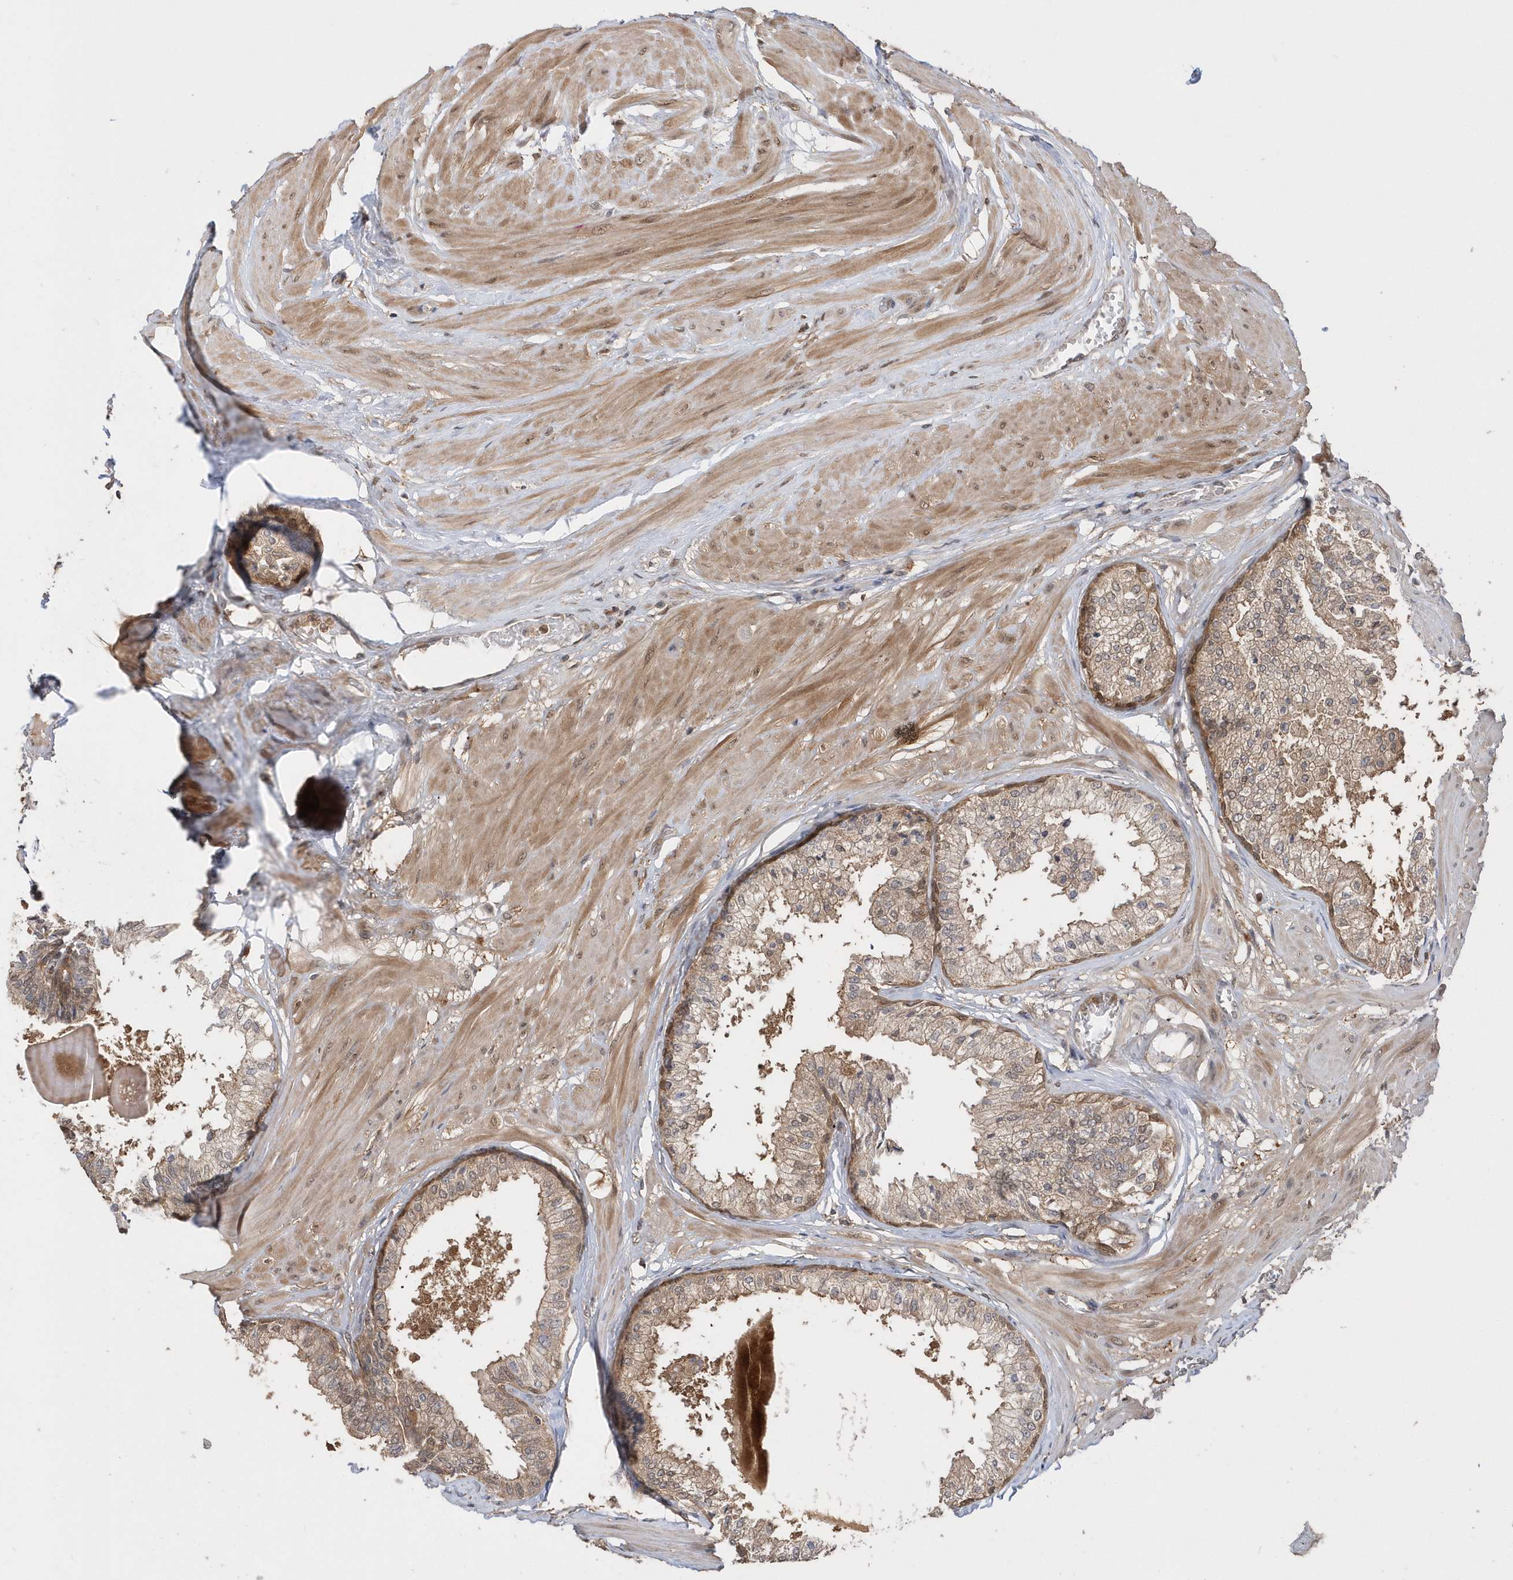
{"staining": {"intensity": "moderate", "quantity": "25%-75%", "location": "cytoplasmic/membranous,nuclear"}, "tissue": "prostate", "cell_type": "Glandular cells", "image_type": "normal", "snomed": [{"axis": "morphology", "description": "Normal tissue, NOS"}, {"axis": "topography", "description": "Prostate"}], "caption": "Immunohistochemical staining of benign human prostate displays moderate cytoplasmic/membranous,nuclear protein expression in approximately 25%-75% of glandular cells.", "gene": "RPEL1", "patient": {"sex": "male", "age": 48}}